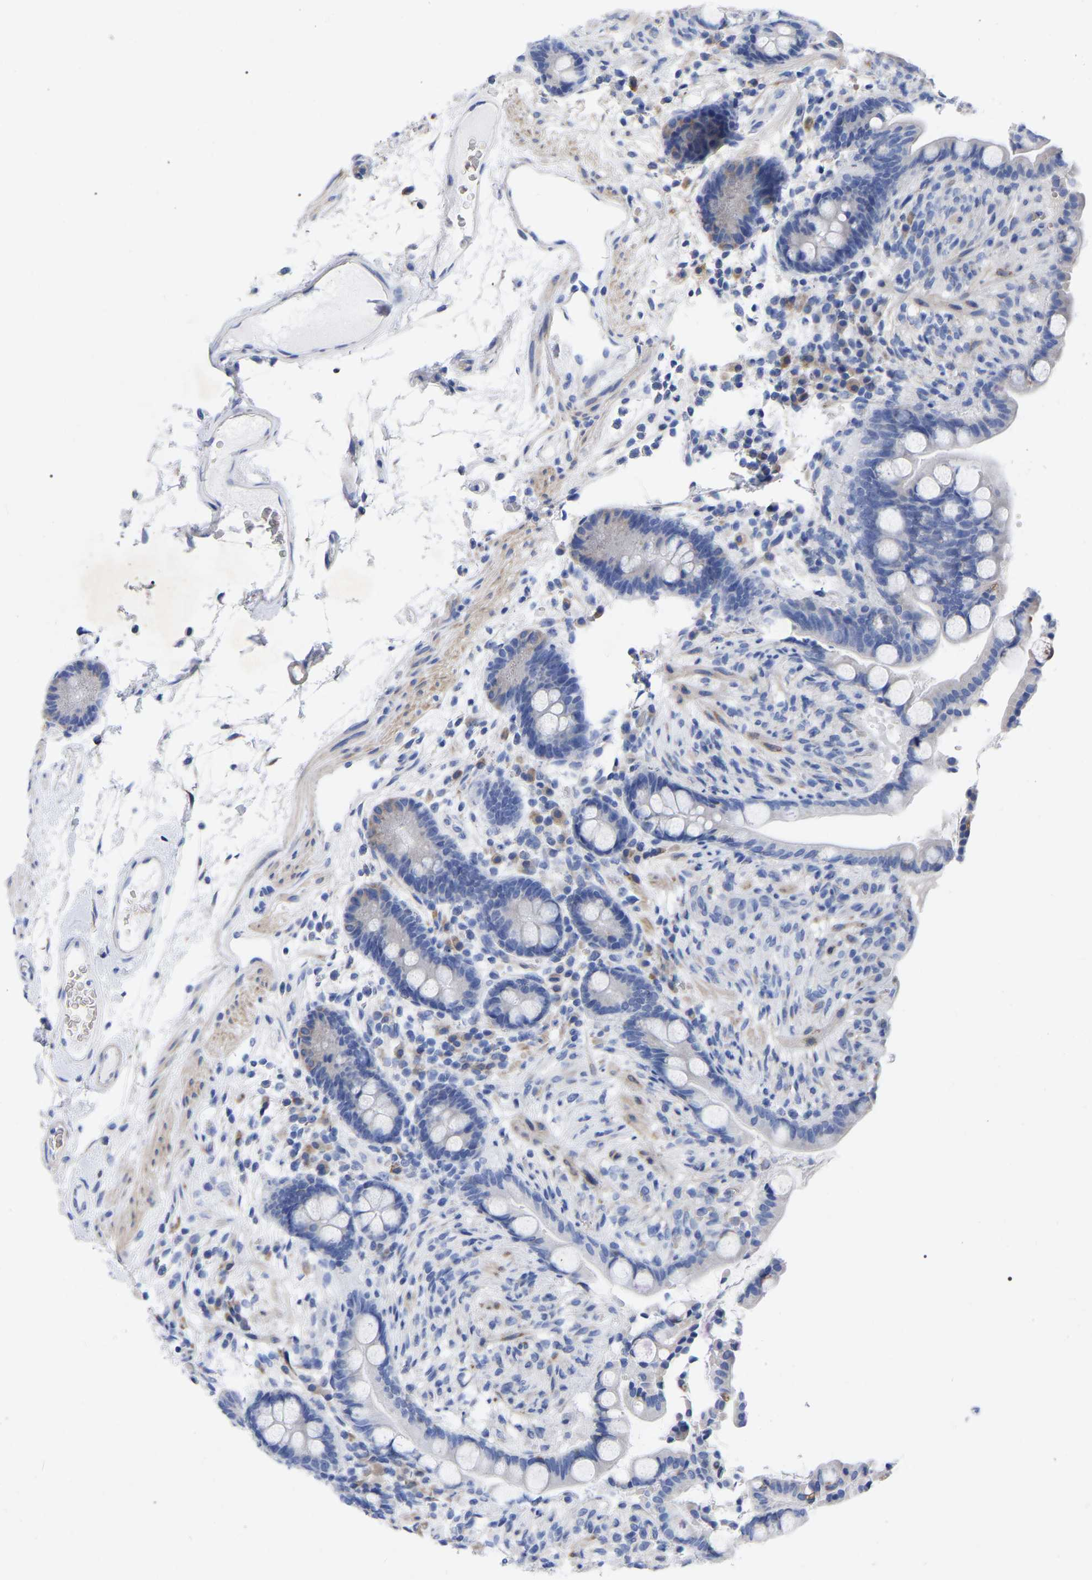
{"staining": {"intensity": "weak", "quantity": "25%-75%", "location": "cytoplasmic/membranous"}, "tissue": "colon", "cell_type": "Endothelial cells", "image_type": "normal", "snomed": [{"axis": "morphology", "description": "Normal tissue, NOS"}, {"axis": "topography", "description": "Colon"}], "caption": "Colon stained with a brown dye shows weak cytoplasmic/membranous positive staining in about 25%-75% of endothelial cells.", "gene": "GDF3", "patient": {"sex": "male", "age": 73}}